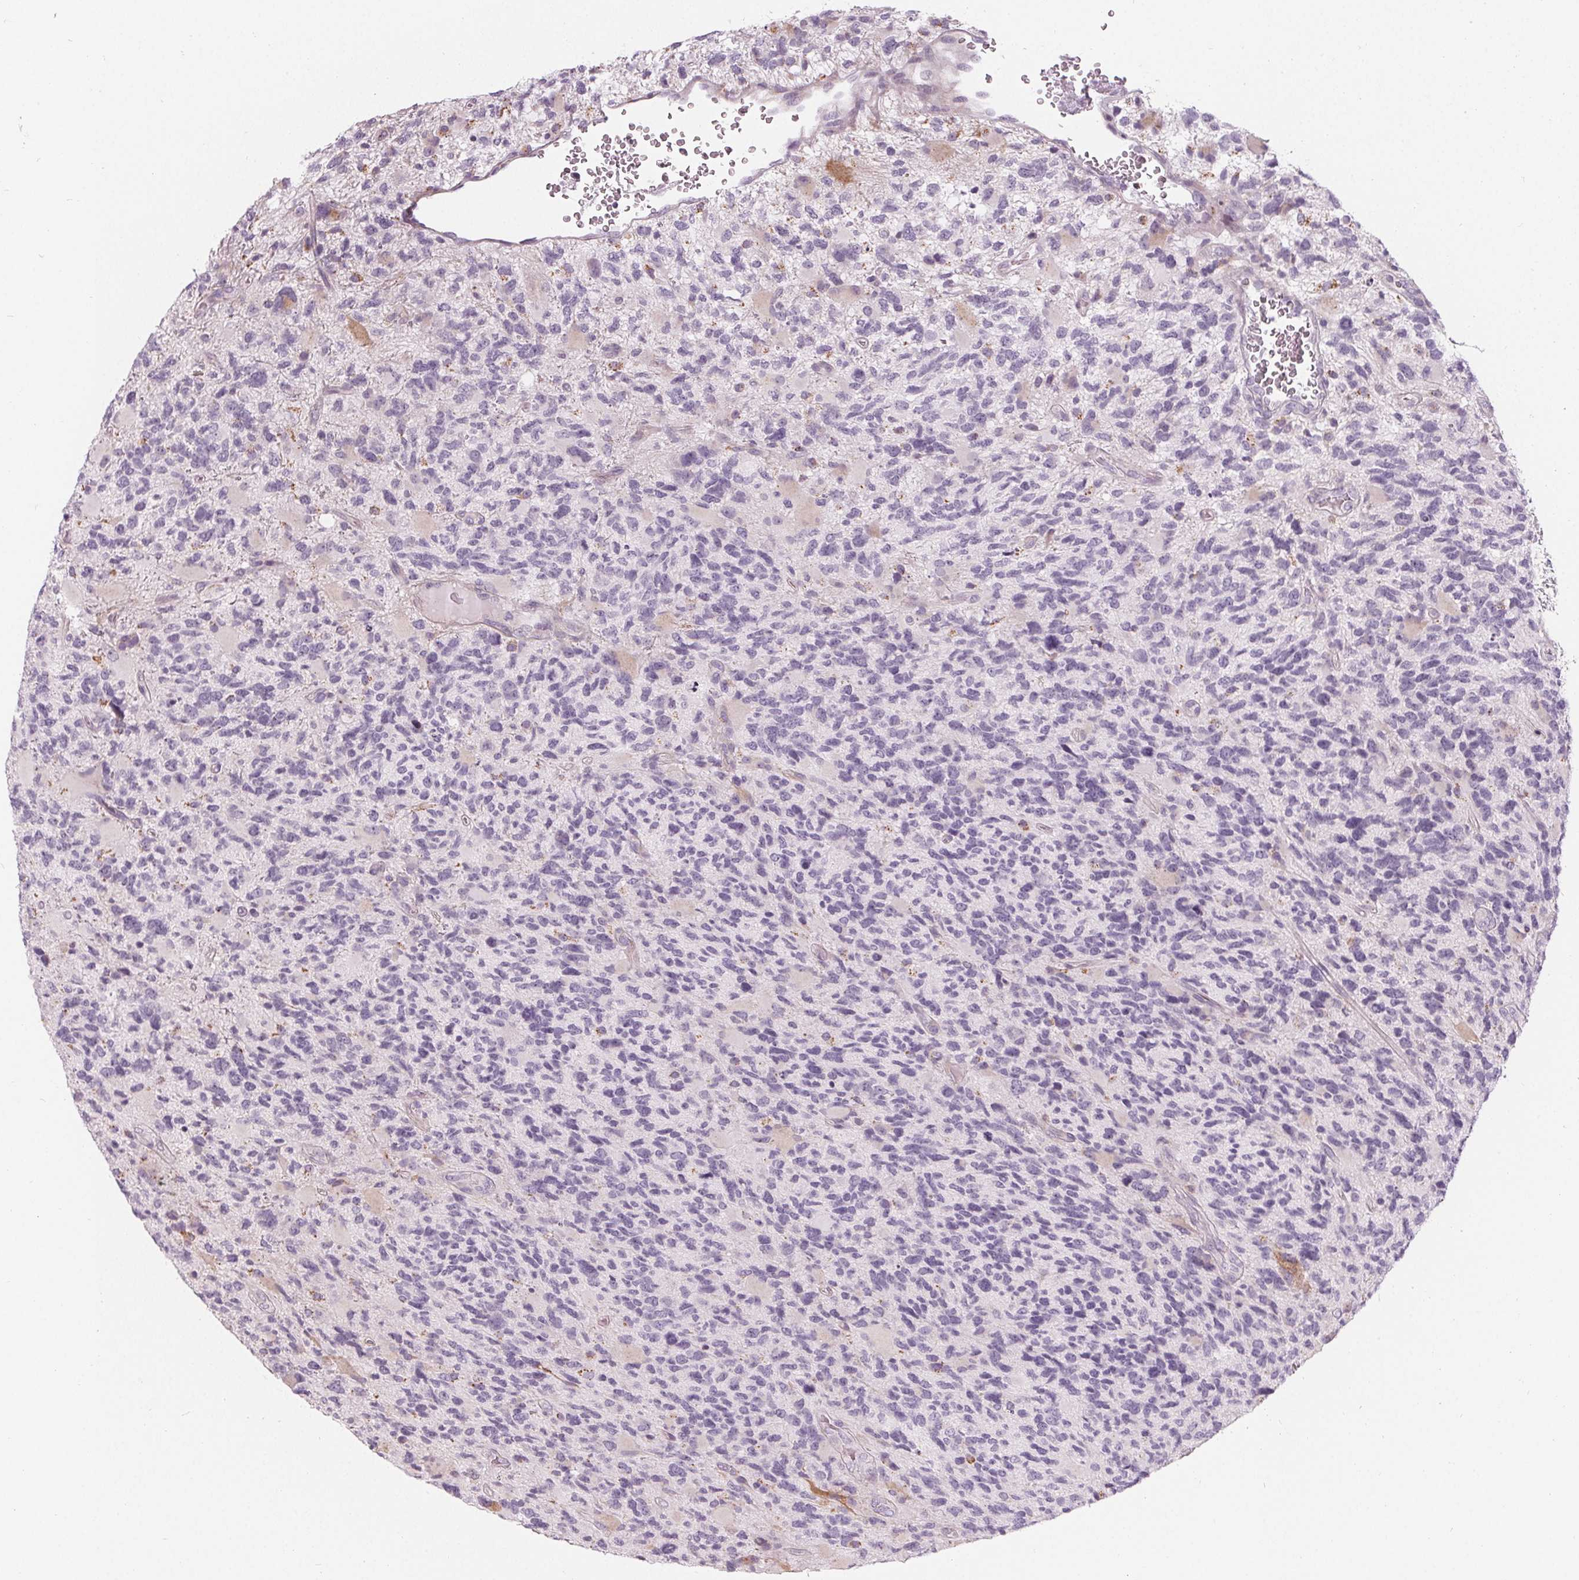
{"staining": {"intensity": "negative", "quantity": "none", "location": "none"}, "tissue": "glioma", "cell_type": "Tumor cells", "image_type": "cancer", "snomed": [{"axis": "morphology", "description": "Glioma, malignant, High grade"}, {"axis": "topography", "description": "Brain"}], "caption": "Image shows no protein positivity in tumor cells of malignant glioma (high-grade) tissue.", "gene": "HOPX", "patient": {"sex": "female", "age": 71}}